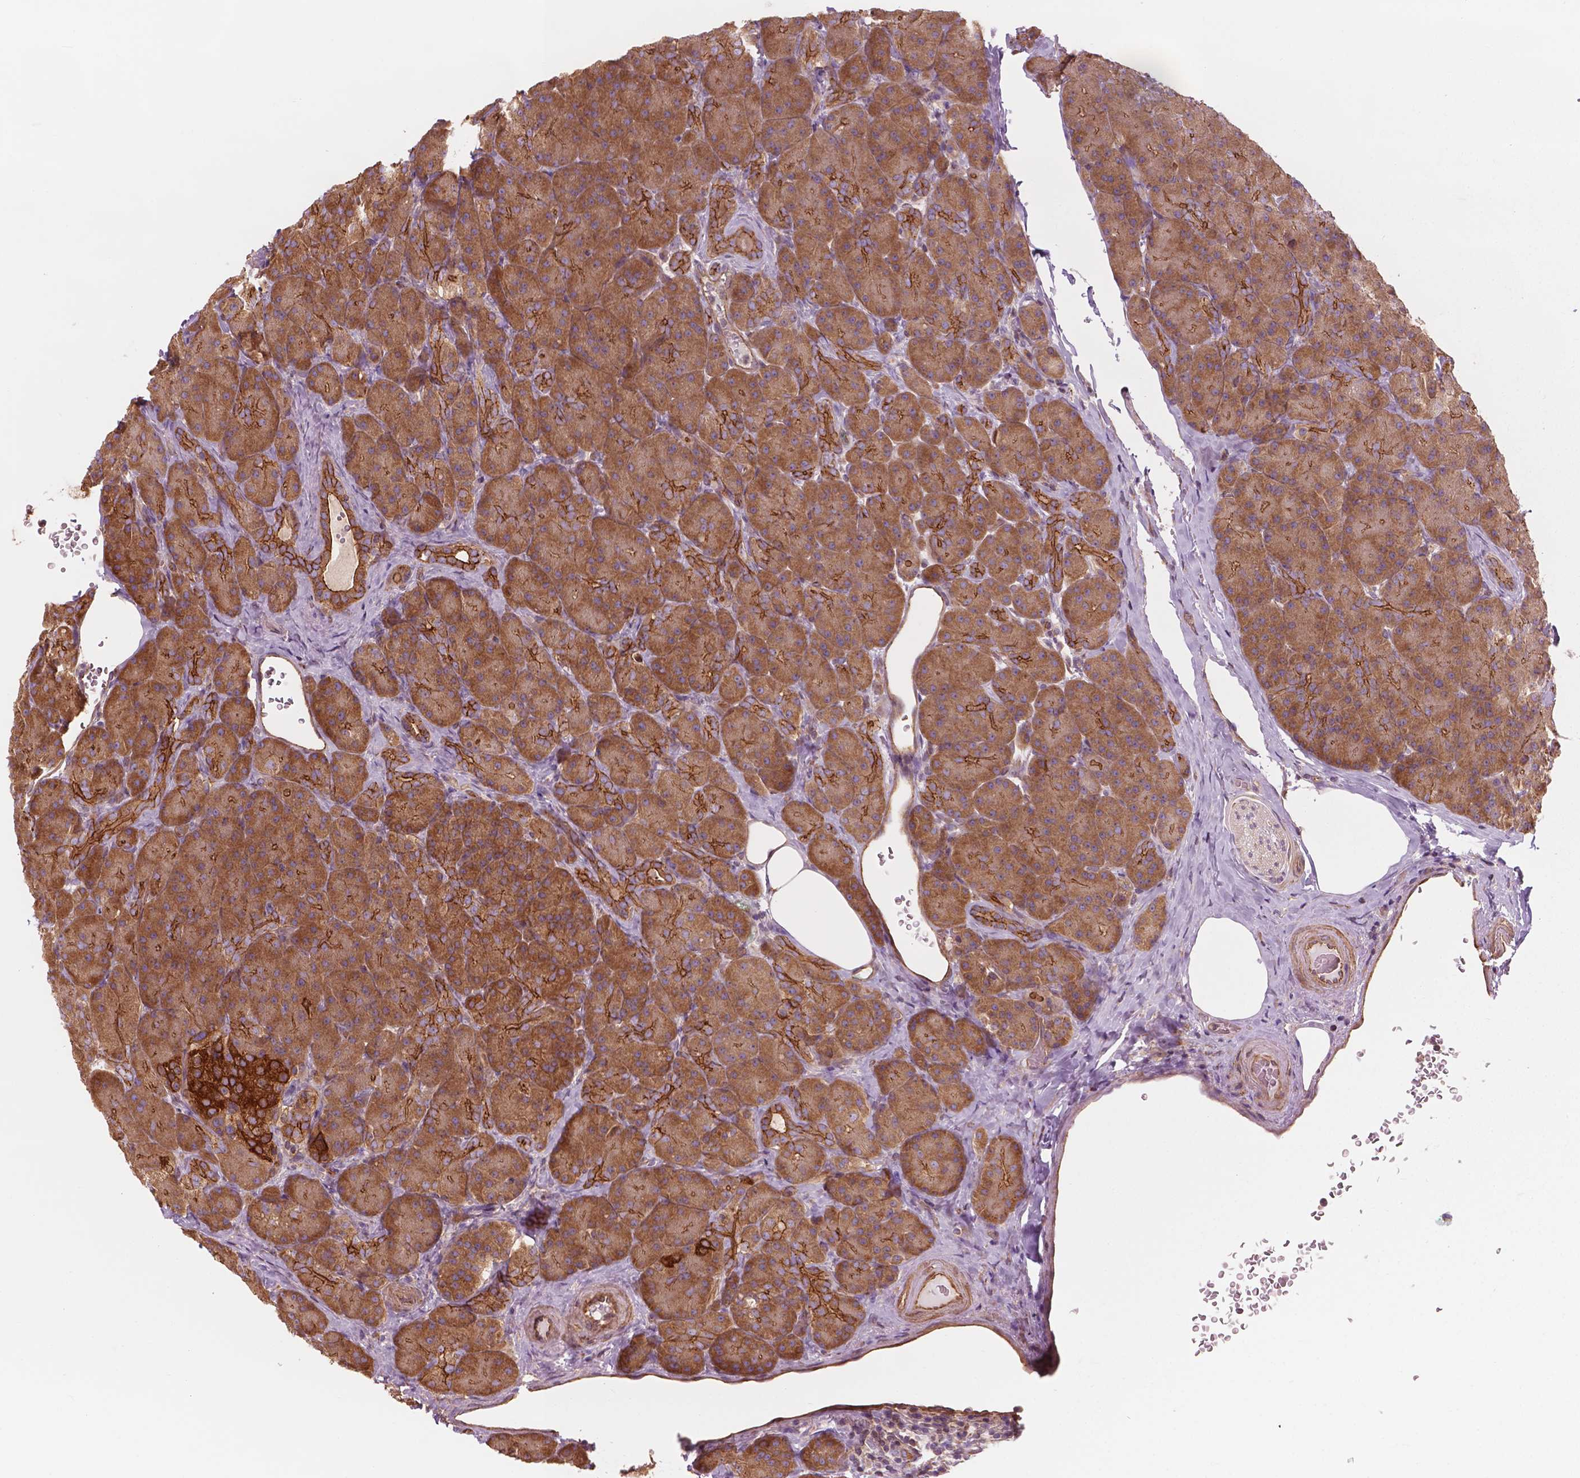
{"staining": {"intensity": "moderate", "quantity": ">75%", "location": "cytoplasmic/membranous"}, "tissue": "pancreas", "cell_type": "Exocrine glandular cells", "image_type": "normal", "snomed": [{"axis": "morphology", "description": "Normal tissue, NOS"}, {"axis": "topography", "description": "Pancreas"}], "caption": "The micrograph shows immunohistochemical staining of unremarkable pancreas. There is moderate cytoplasmic/membranous positivity is appreciated in approximately >75% of exocrine glandular cells. (IHC, brightfield microscopy, high magnification).", "gene": "SURF4", "patient": {"sex": "male", "age": 57}}